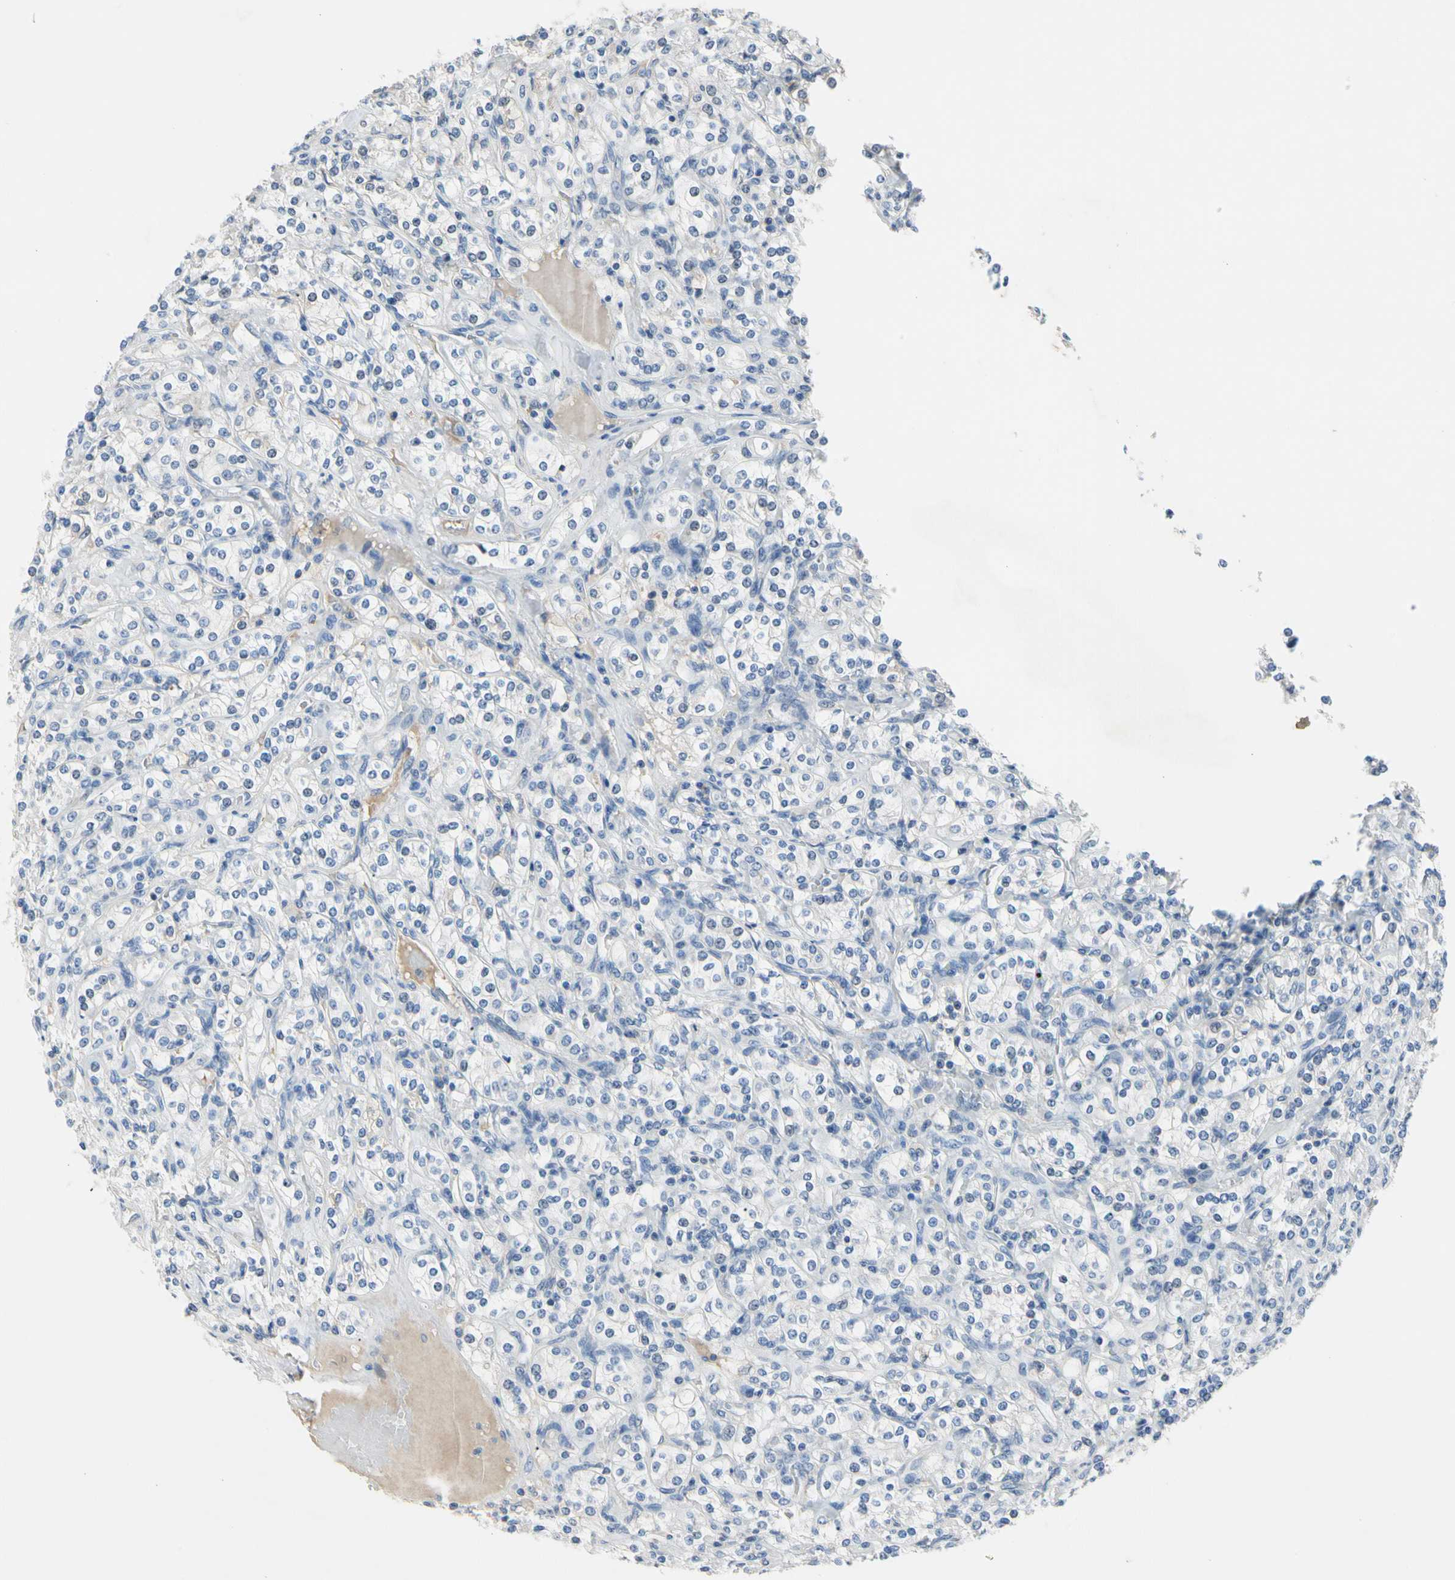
{"staining": {"intensity": "negative", "quantity": "none", "location": "none"}, "tissue": "renal cancer", "cell_type": "Tumor cells", "image_type": "cancer", "snomed": [{"axis": "morphology", "description": "Adenocarcinoma, NOS"}, {"axis": "topography", "description": "Kidney"}], "caption": "The image displays no significant staining in tumor cells of renal cancer (adenocarcinoma).", "gene": "ECRG4", "patient": {"sex": "male", "age": 77}}